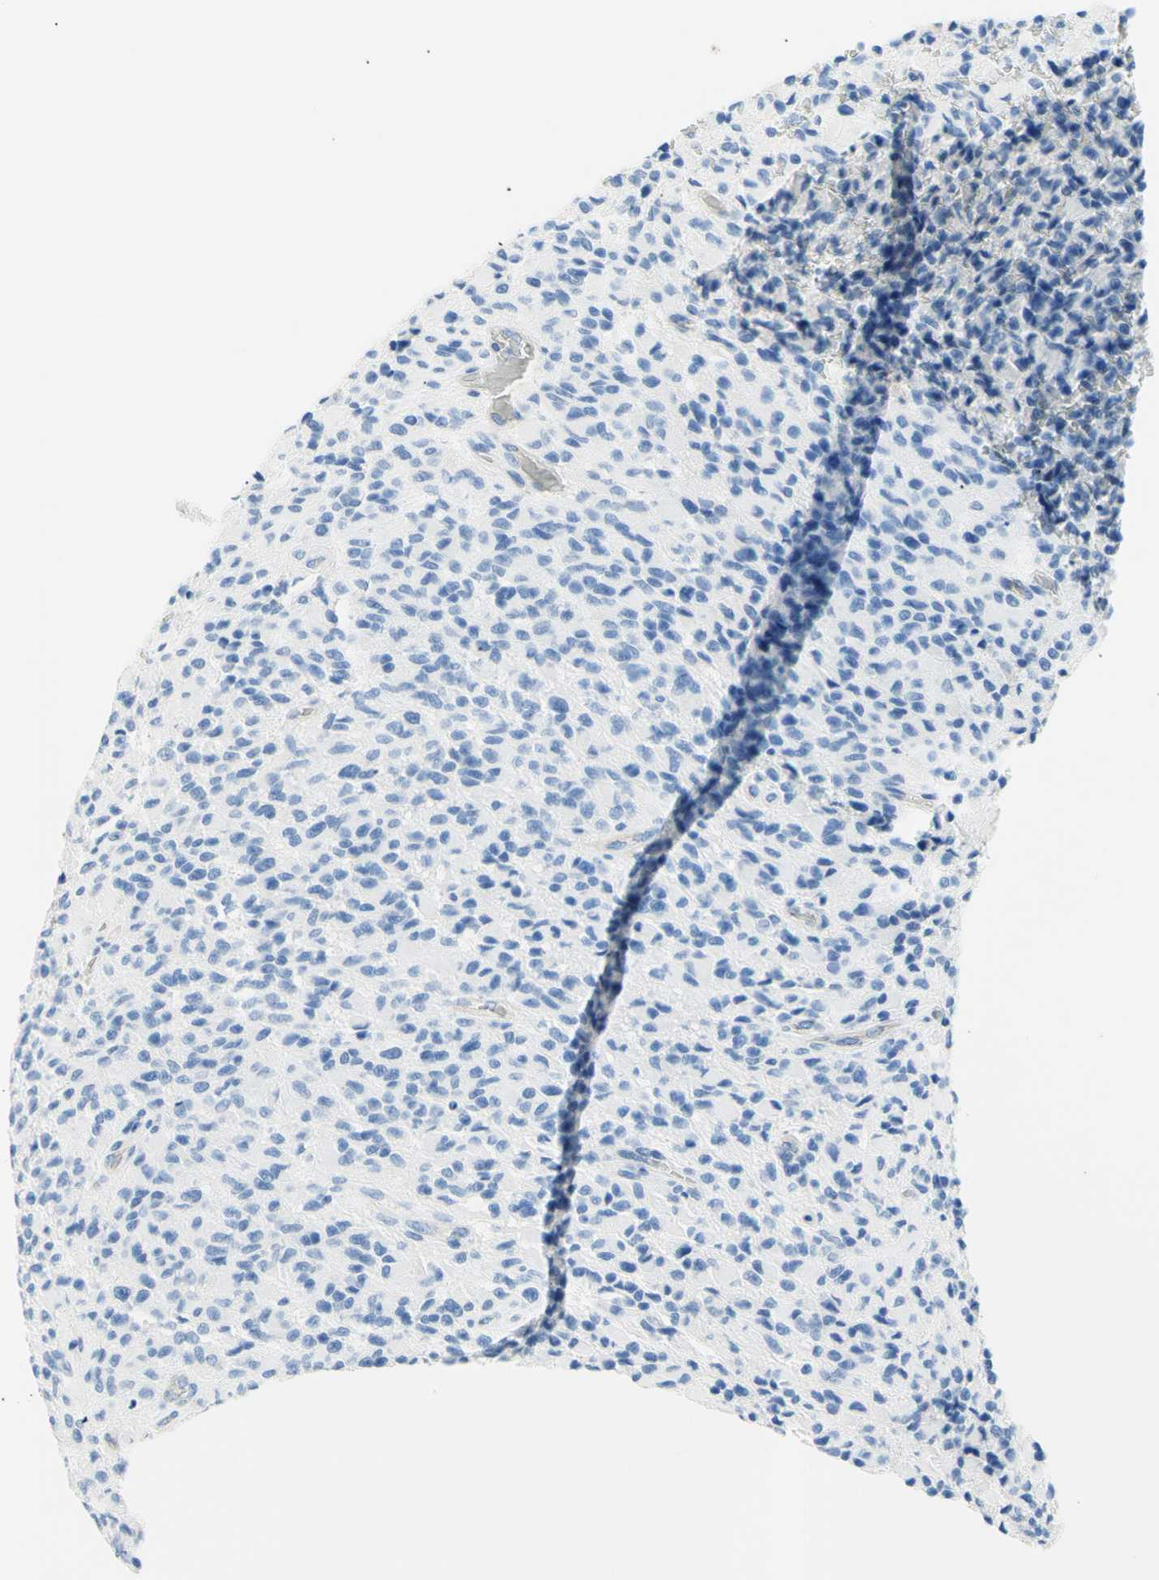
{"staining": {"intensity": "negative", "quantity": "none", "location": "none"}, "tissue": "glioma", "cell_type": "Tumor cells", "image_type": "cancer", "snomed": [{"axis": "morphology", "description": "Glioma, malignant, High grade"}, {"axis": "topography", "description": "Brain"}], "caption": "Immunohistochemistry (IHC) photomicrograph of human malignant high-grade glioma stained for a protein (brown), which reveals no staining in tumor cells.", "gene": "HPCA", "patient": {"sex": "male", "age": 71}}